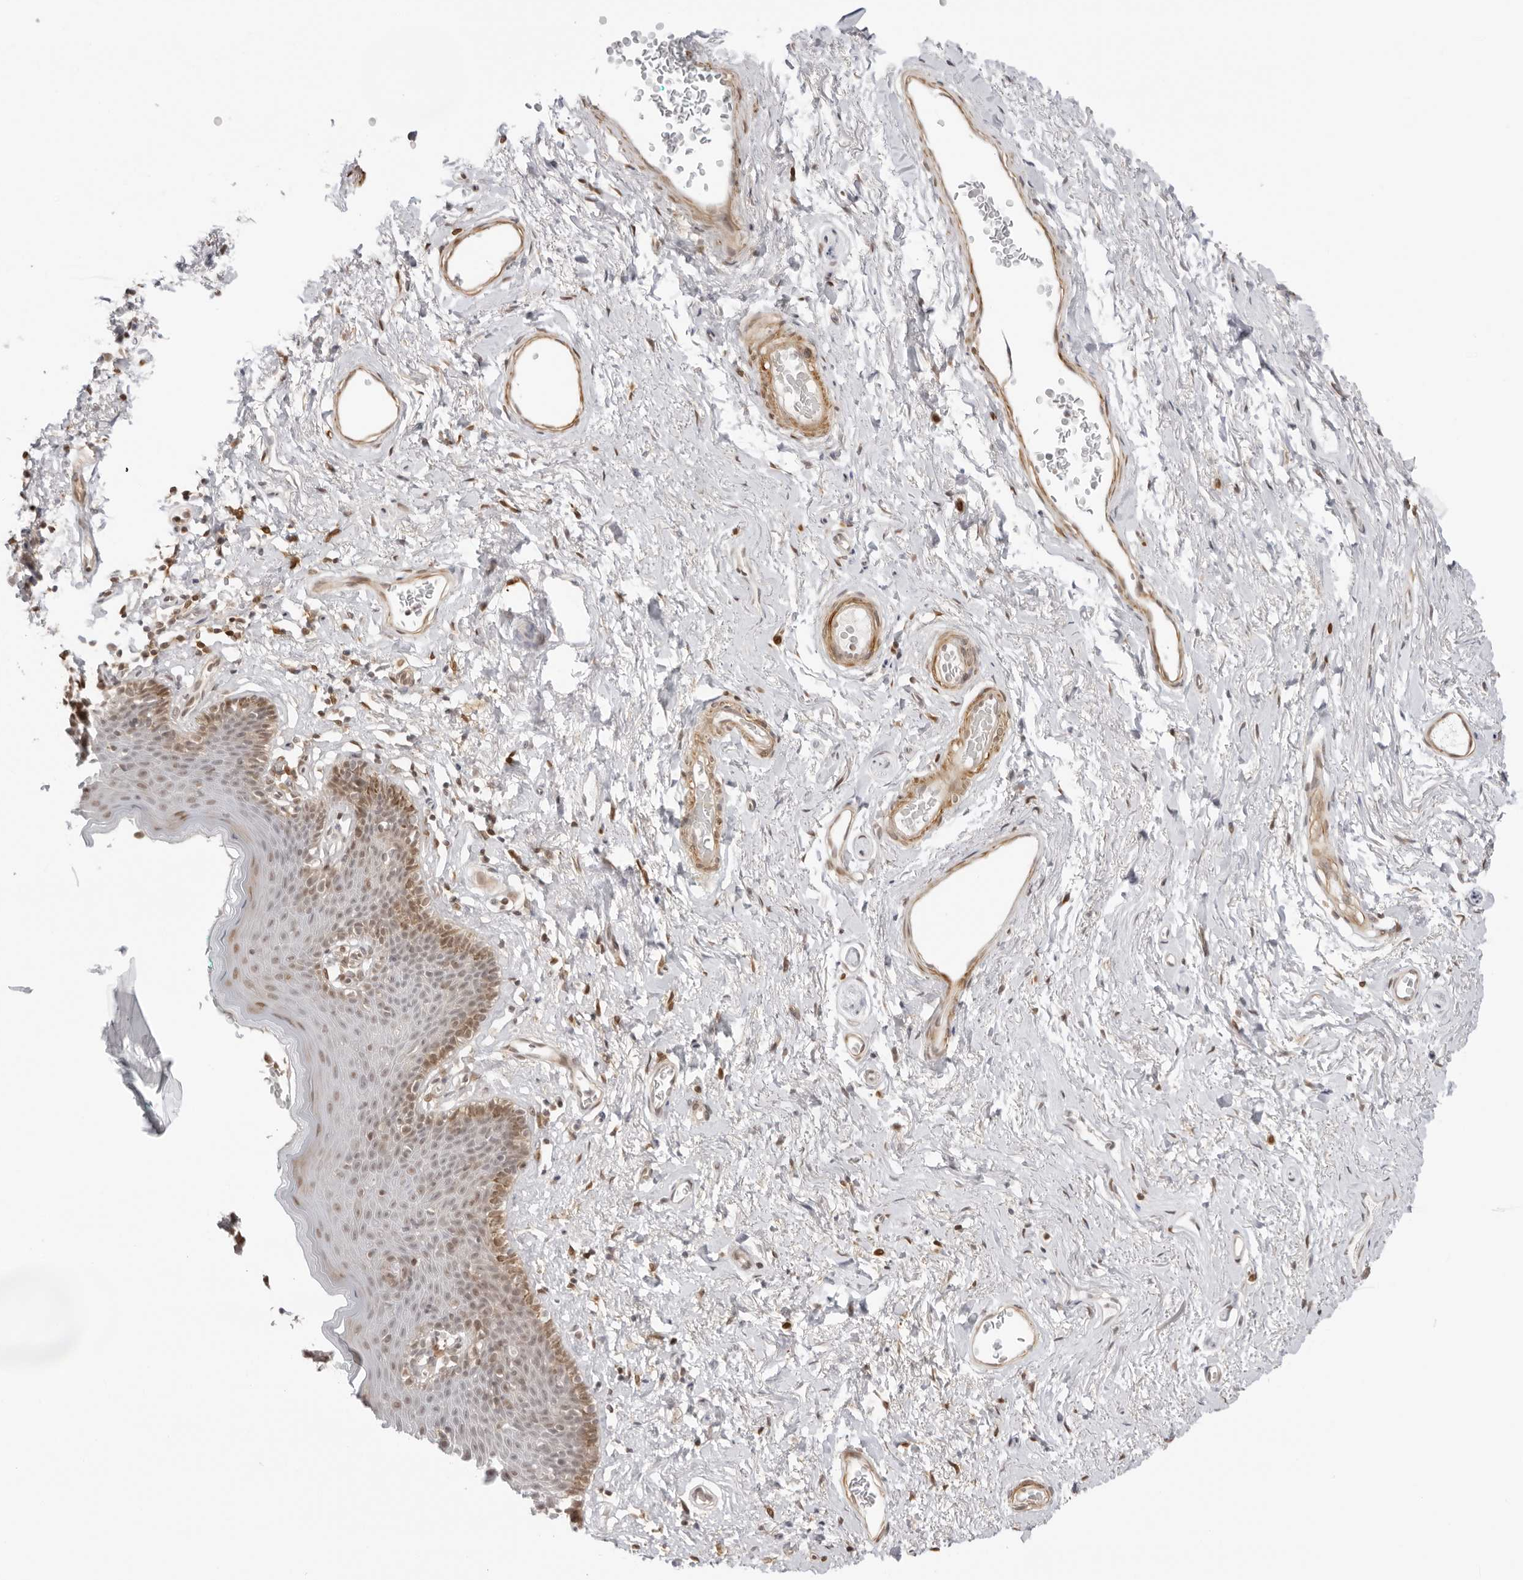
{"staining": {"intensity": "moderate", "quantity": "25%-75%", "location": "cytoplasmic/membranous,nuclear"}, "tissue": "skin", "cell_type": "Epidermal cells", "image_type": "normal", "snomed": [{"axis": "morphology", "description": "Normal tissue, NOS"}, {"axis": "topography", "description": "Vulva"}], "caption": "Protein positivity by immunohistochemistry reveals moderate cytoplasmic/membranous,nuclear expression in approximately 25%-75% of epidermal cells in normal skin. (brown staining indicates protein expression, while blue staining denotes nuclei).", "gene": "RNF146", "patient": {"sex": "female", "age": 66}}